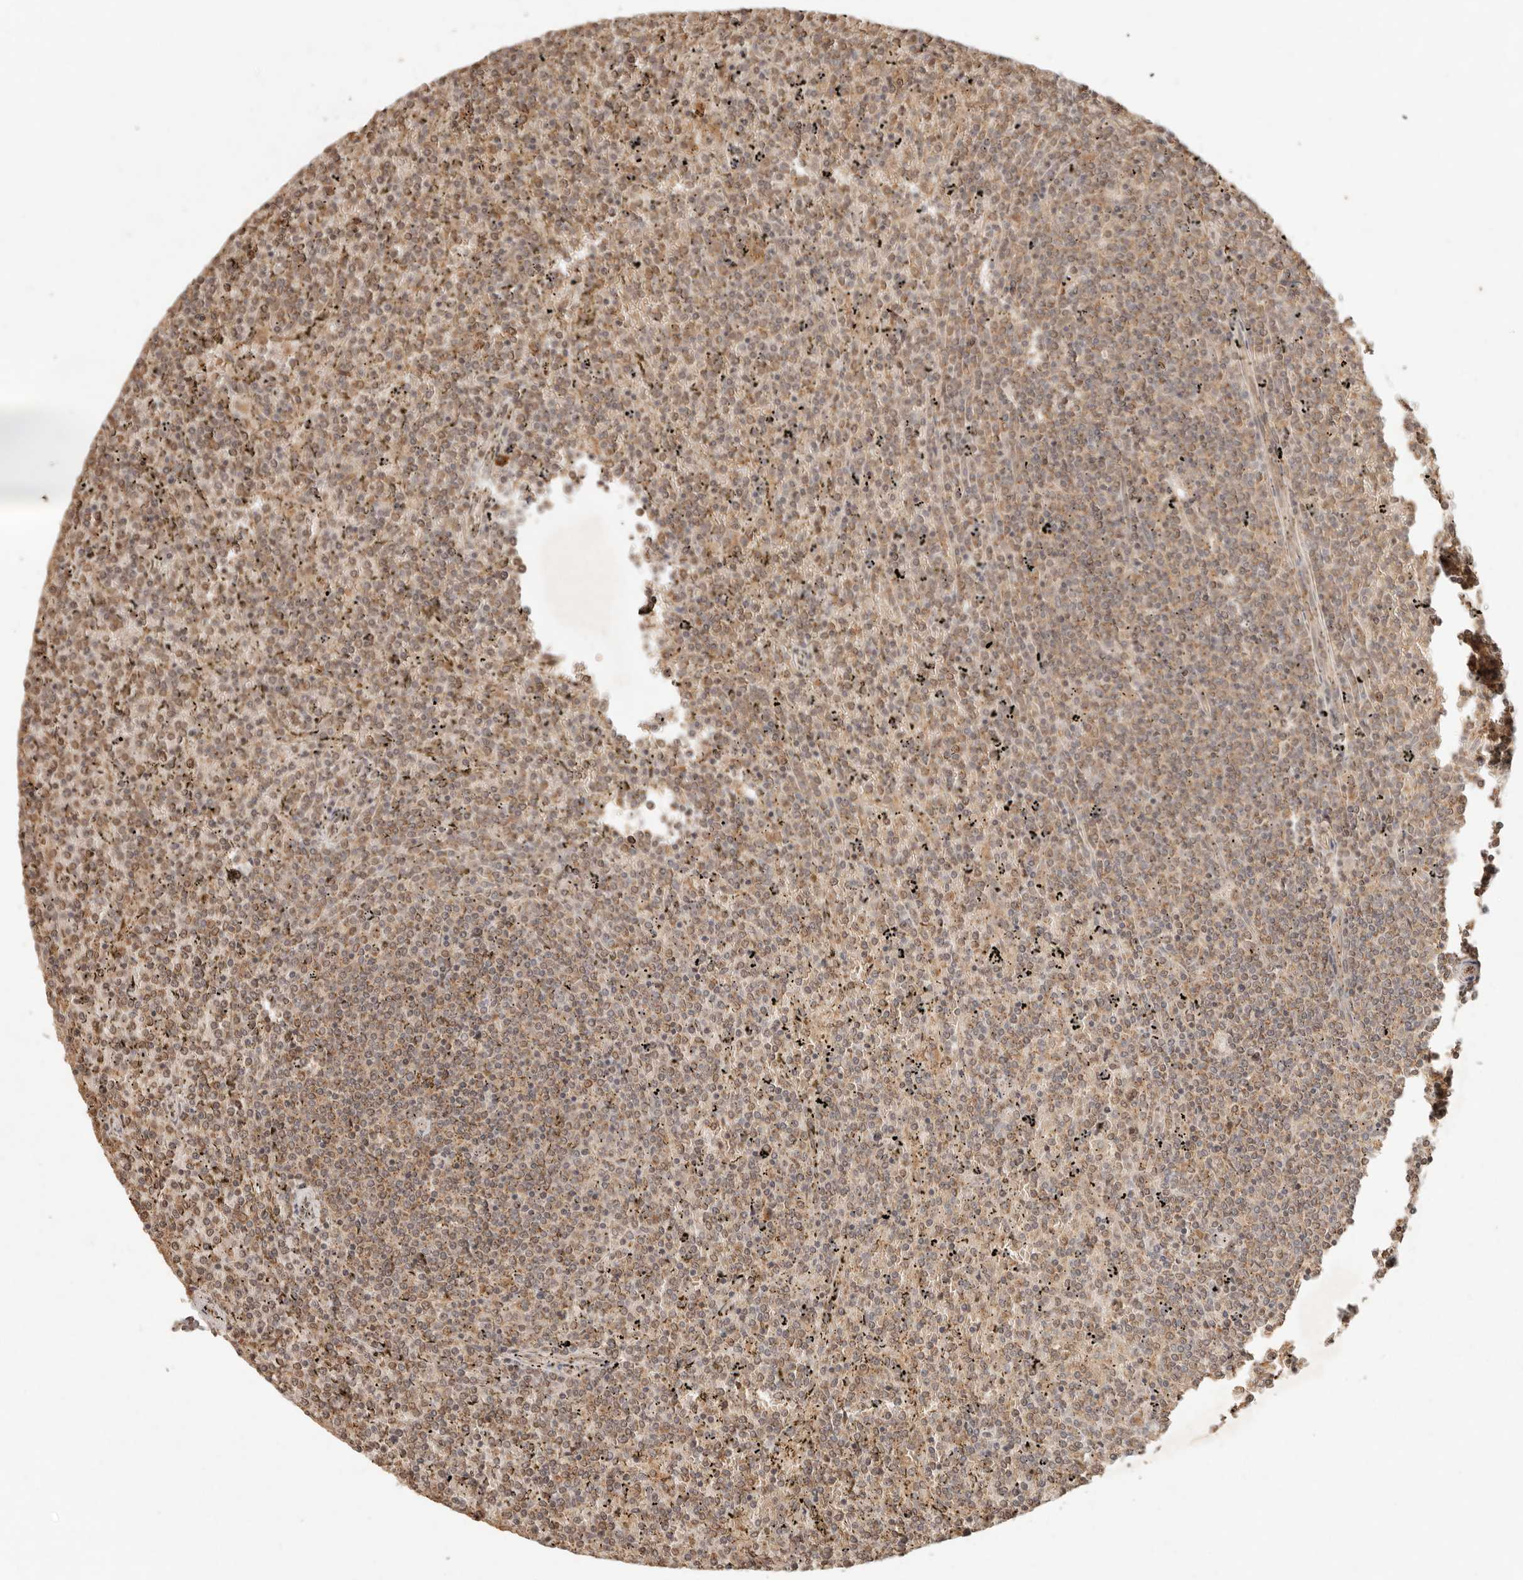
{"staining": {"intensity": "moderate", "quantity": ">75%", "location": "cytoplasmic/membranous"}, "tissue": "lymphoma", "cell_type": "Tumor cells", "image_type": "cancer", "snomed": [{"axis": "morphology", "description": "Malignant lymphoma, non-Hodgkin's type, Low grade"}, {"axis": "topography", "description": "Spleen"}], "caption": "Protein staining of malignant lymphoma, non-Hodgkin's type (low-grade) tissue shows moderate cytoplasmic/membranous positivity in about >75% of tumor cells.", "gene": "LMO4", "patient": {"sex": "female", "age": 19}}